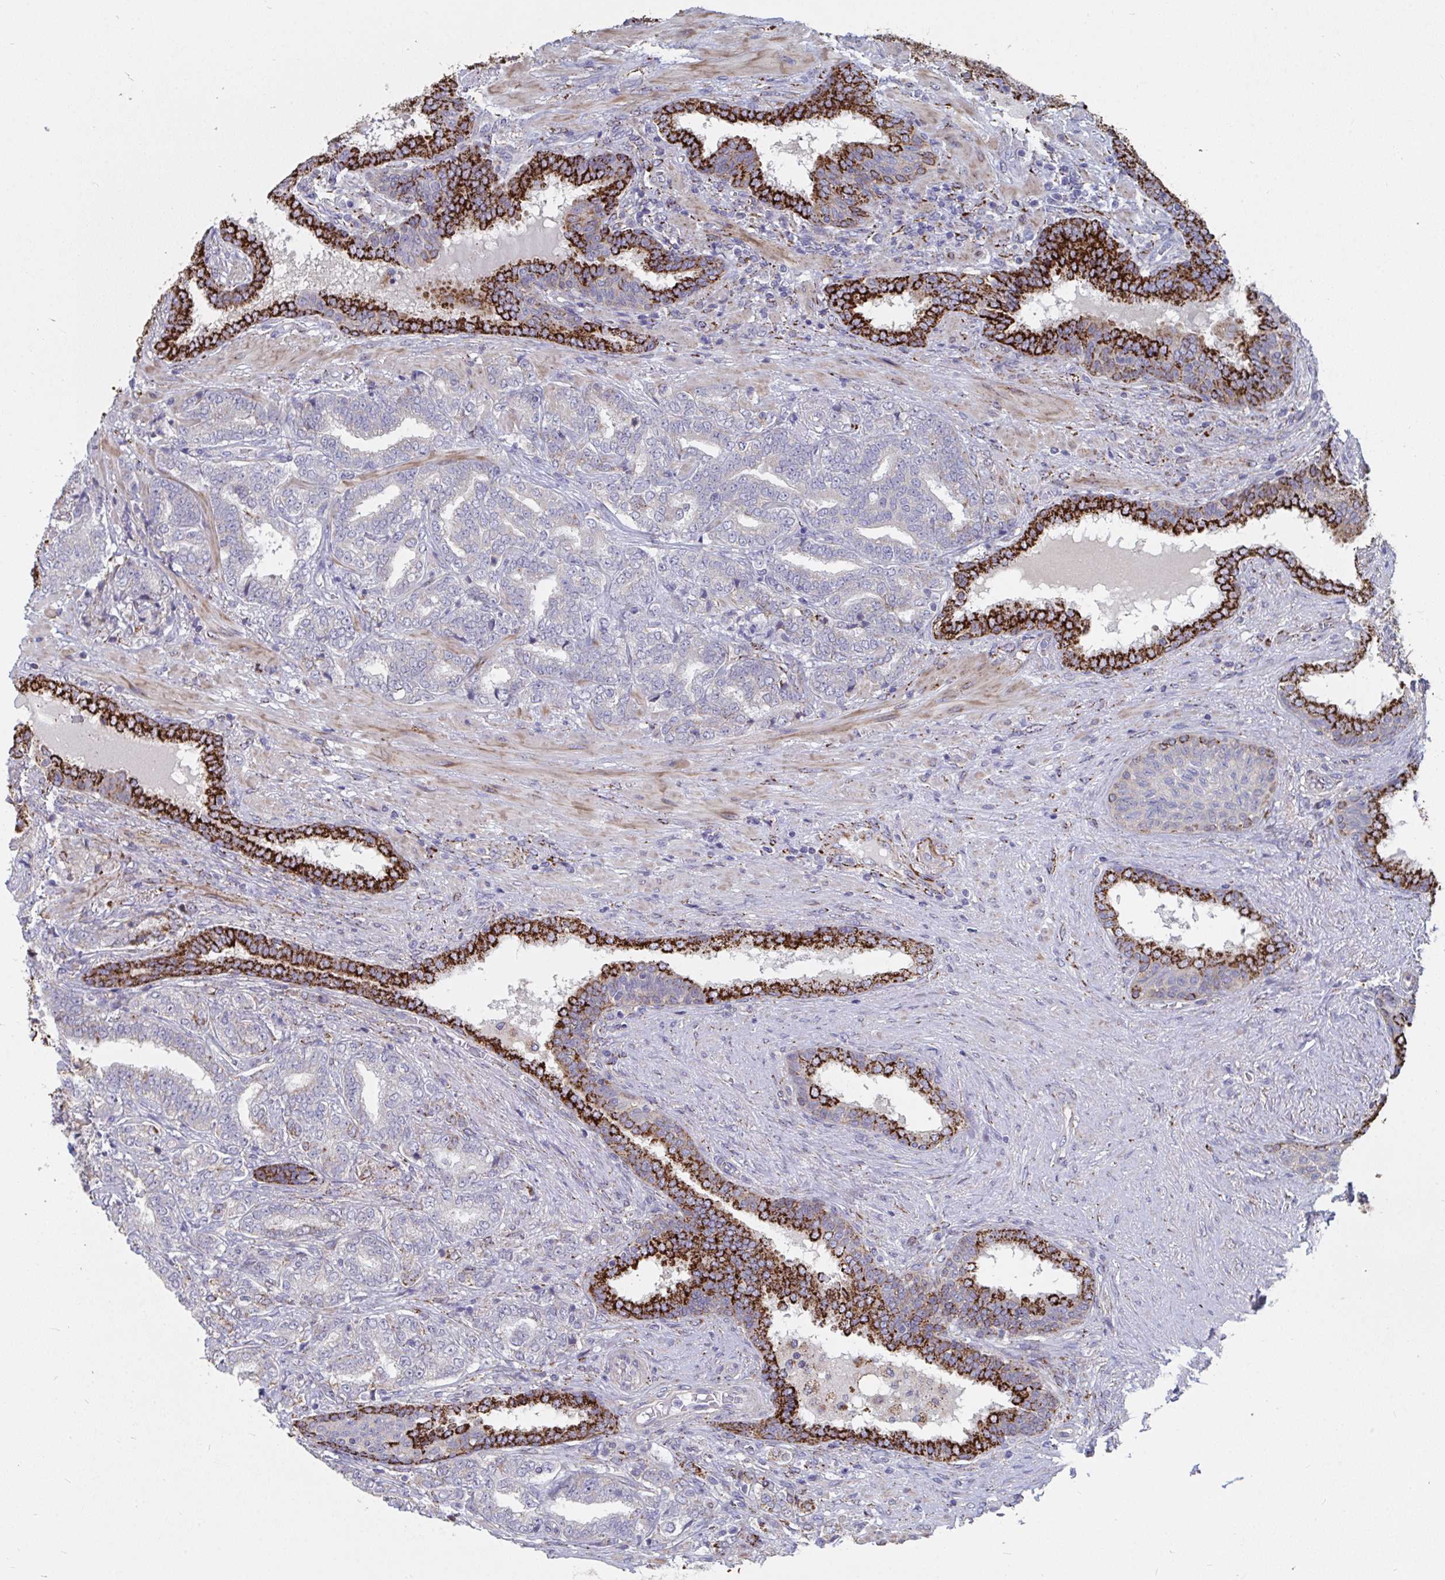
{"staining": {"intensity": "strong", "quantity": "<25%", "location": "cytoplasmic/membranous"}, "tissue": "prostate cancer", "cell_type": "Tumor cells", "image_type": "cancer", "snomed": [{"axis": "morphology", "description": "Adenocarcinoma, High grade"}, {"axis": "topography", "description": "Prostate"}], "caption": "Immunohistochemistry (IHC) of human prostate cancer displays medium levels of strong cytoplasmic/membranous positivity in approximately <25% of tumor cells.", "gene": "FAM156B", "patient": {"sex": "male", "age": 72}}